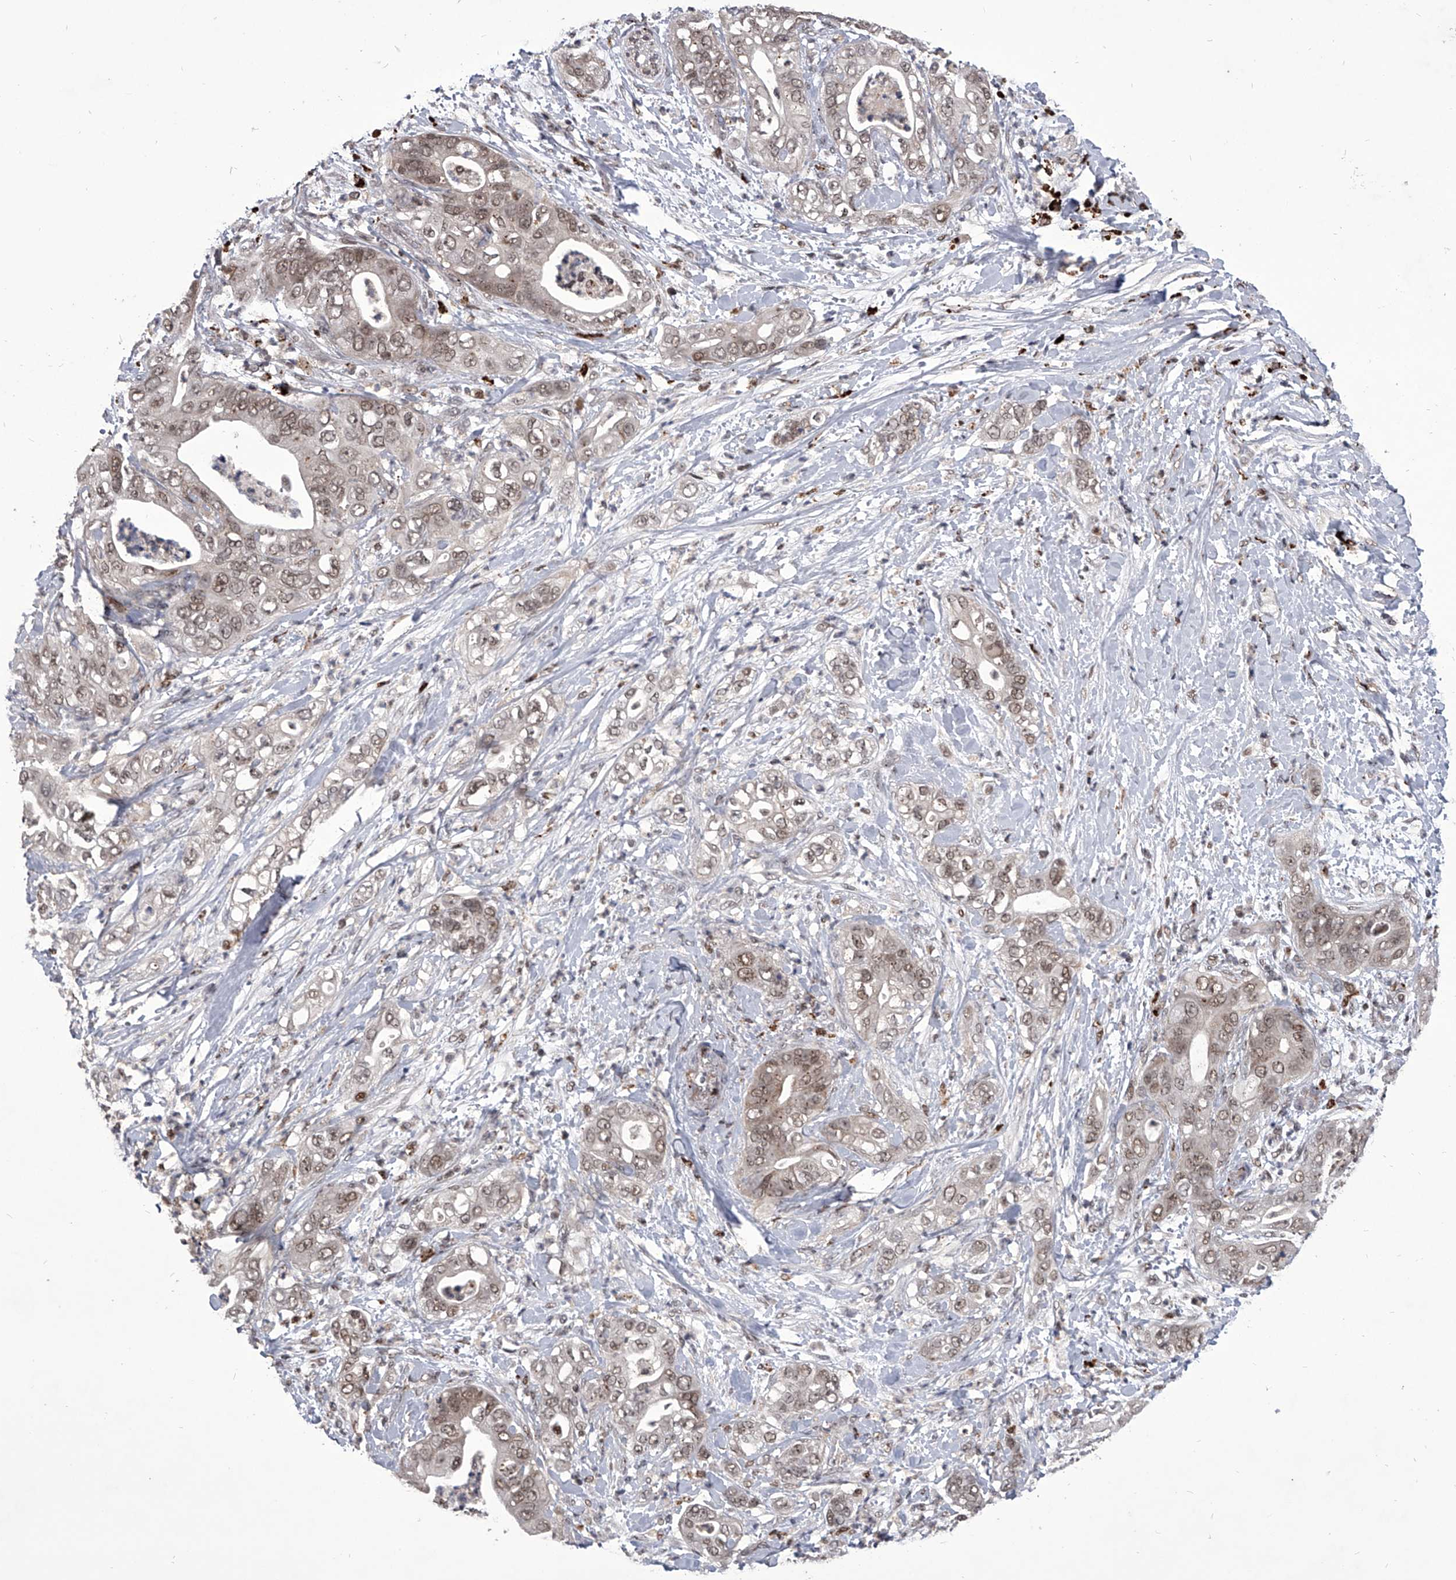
{"staining": {"intensity": "moderate", "quantity": ">75%", "location": "cytoplasmic/membranous,nuclear"}, "tissue": "pancreatic cancer", "cell_type": "Tumor cells", "image_type": "cancer", "snomed": [{"axis": "morphology", "description": "Adenocarcinoma, NOS"}, {"axis": "topography", "description": "Pancreas"}], "caption": "Protein expression by immunohistochemistry (IHC) displays moderate cytoplasmic/membranous and nuclear positivity in about >75% of tumor cells in pancreatic cancer.", "gene": "CMTR1", "patient": {"sex": "female", "age": 78}}